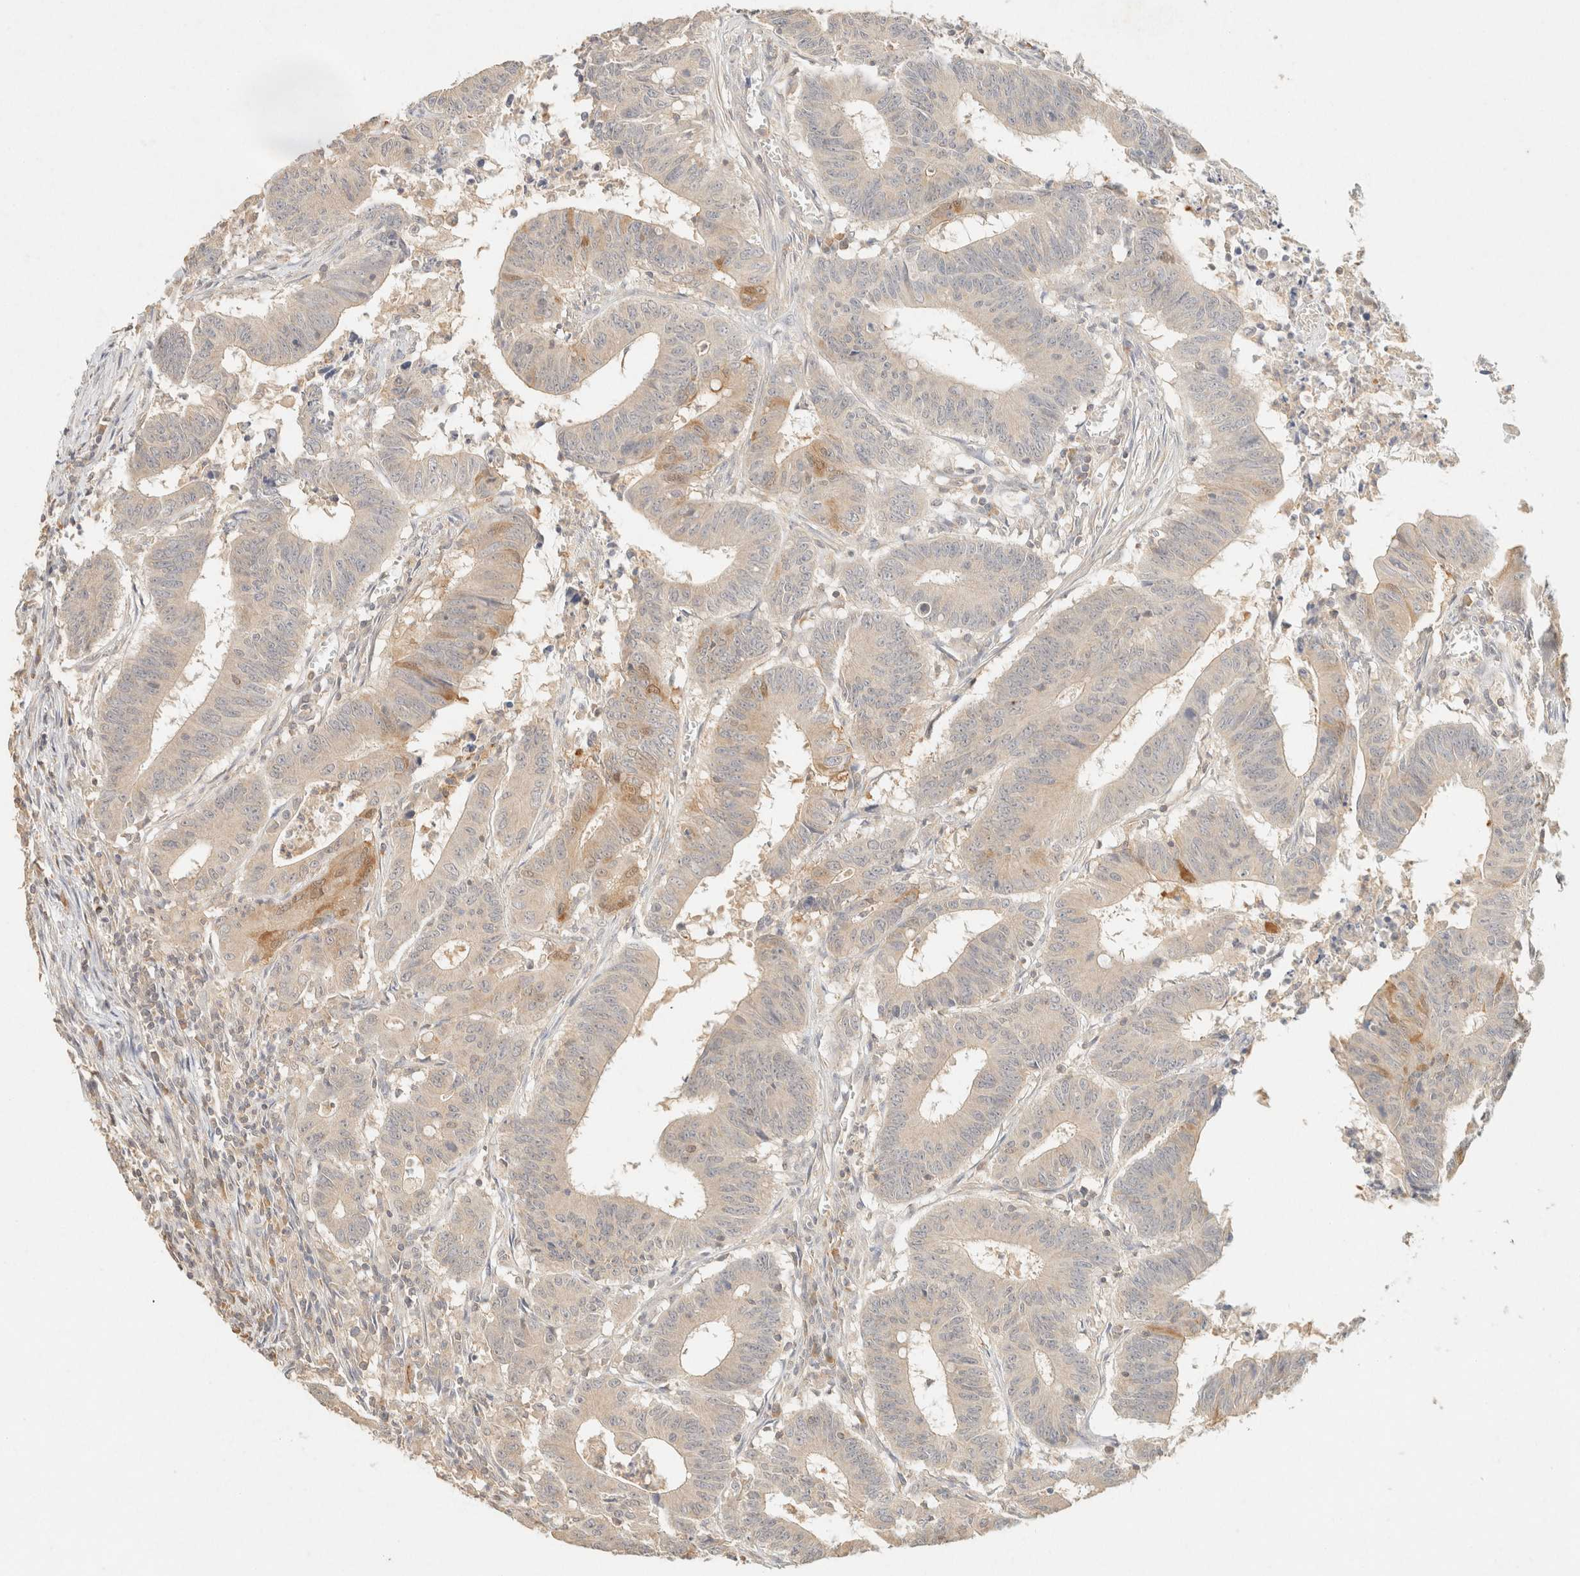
{"staining": {"intensity": "moderate", "quantity": "<25%", "location": "cytoplasmic/membranous"}, "tissue": "colorectal cancer", "cell_type": "Tumor cells", "image_type": "cancer", "snomed": [{"axis": "morphology", "description": "Adenocarcinoma, NOS"}, {"axis": "topography", "description": "Colon"}], "caption": "Human colorectal cancer stained for a protein (brown) exhibits moderate cytoplasmic/membranous positive staining in about <25% of tumor cells.", "gene": "TIMD4", "patient": {"sex": "male", "age": 45}}